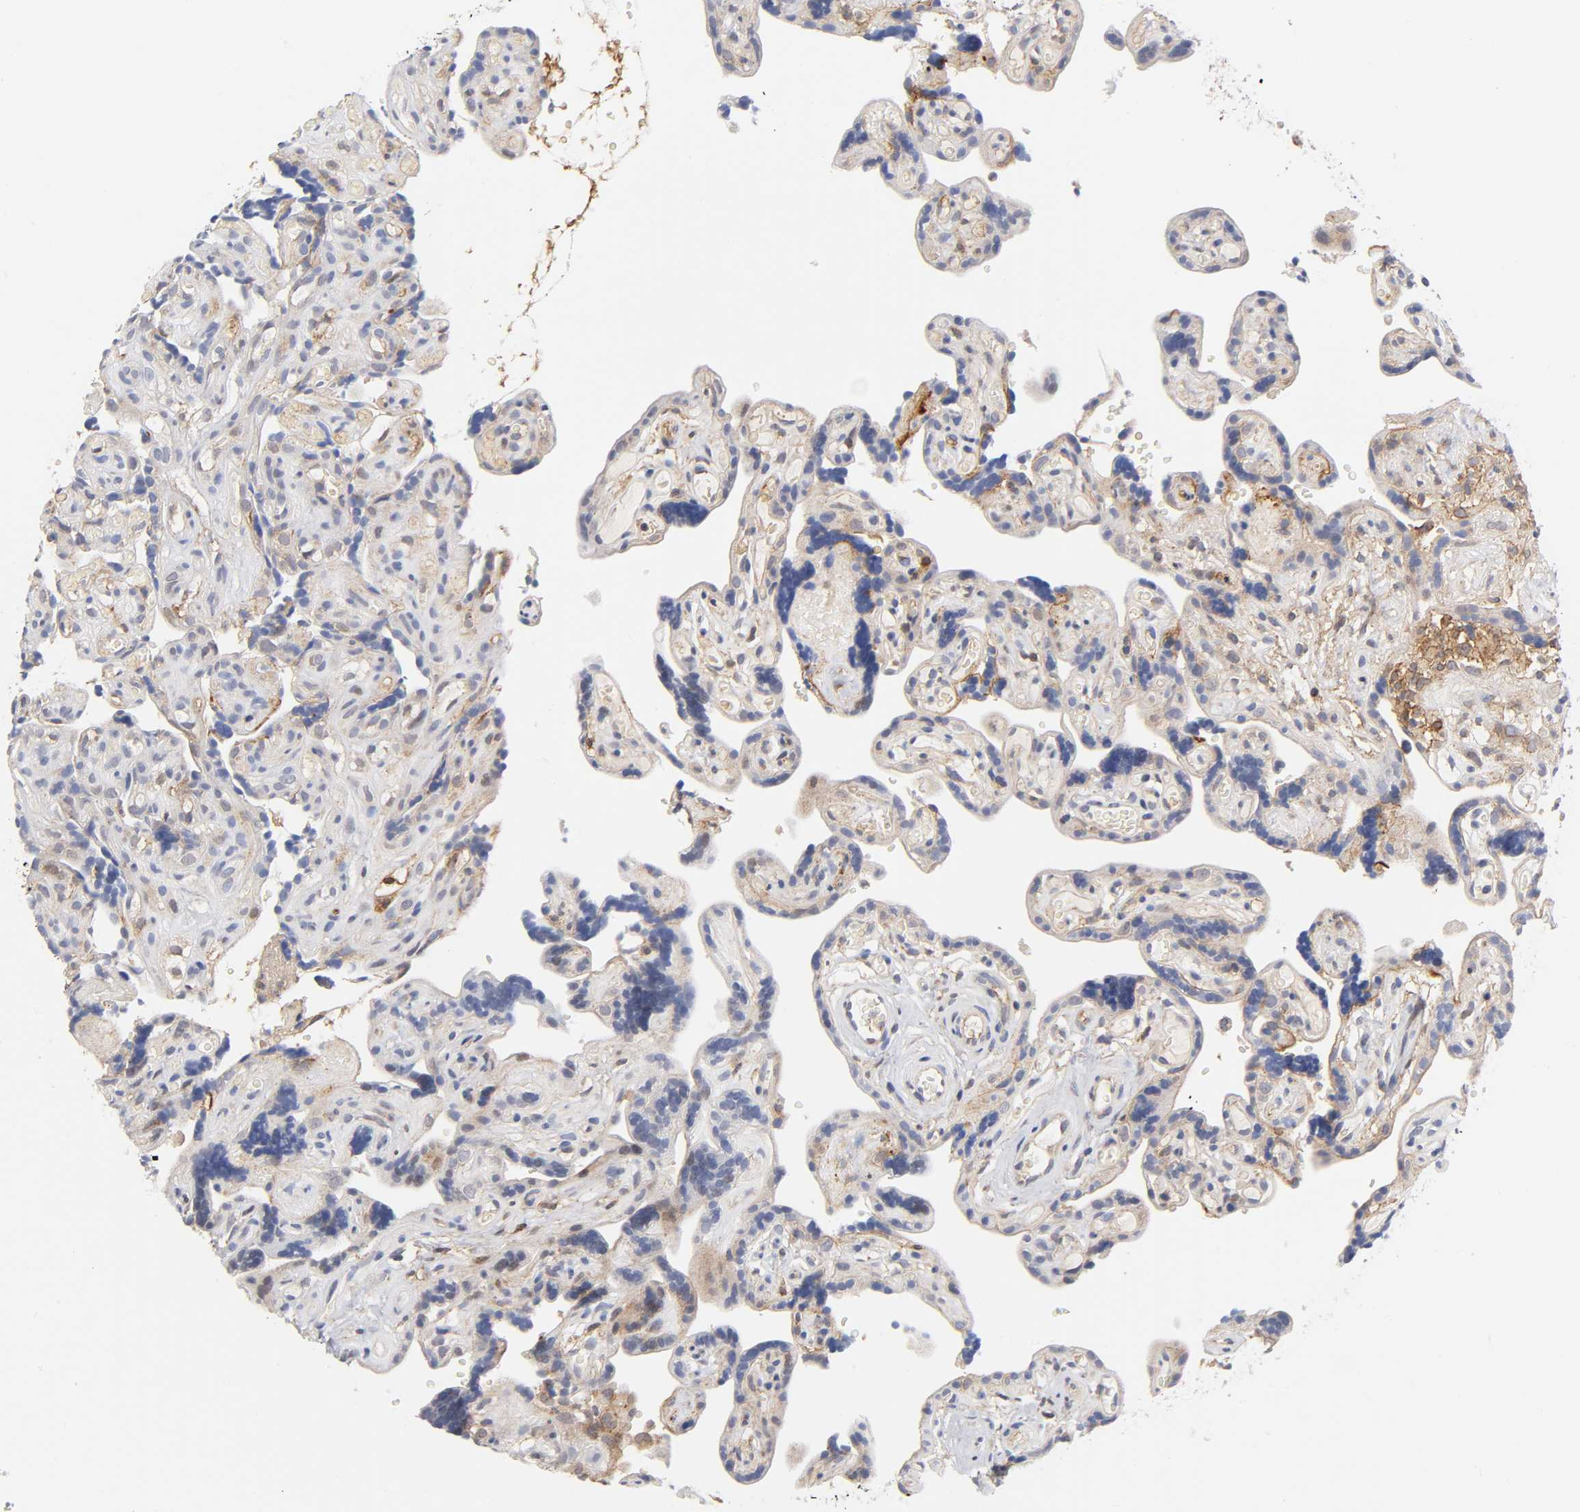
{"staining": {"intensity": "moderate", "quantity": "<25%", "location": "cytoplasmic/membranous"}, "tissue": "placenta", "cell_type": "Decidual cells", "image_type": "normal", "snomed": [{"axis": "morphology", "description": "Normal tissue, NOS"}, {"axis": "topography", "description": "Placenta"}], "caption": "The immunohistochemical stain labels moderate cytoplasmic/membranous staining in decidual cells of normal placenta. (DAB (3,3'-diaminobenzidine) IHC with brightfield microscopy, high magnification).", "gene": "ANXA7", "patient": {"sex": "female", "age": 30}}